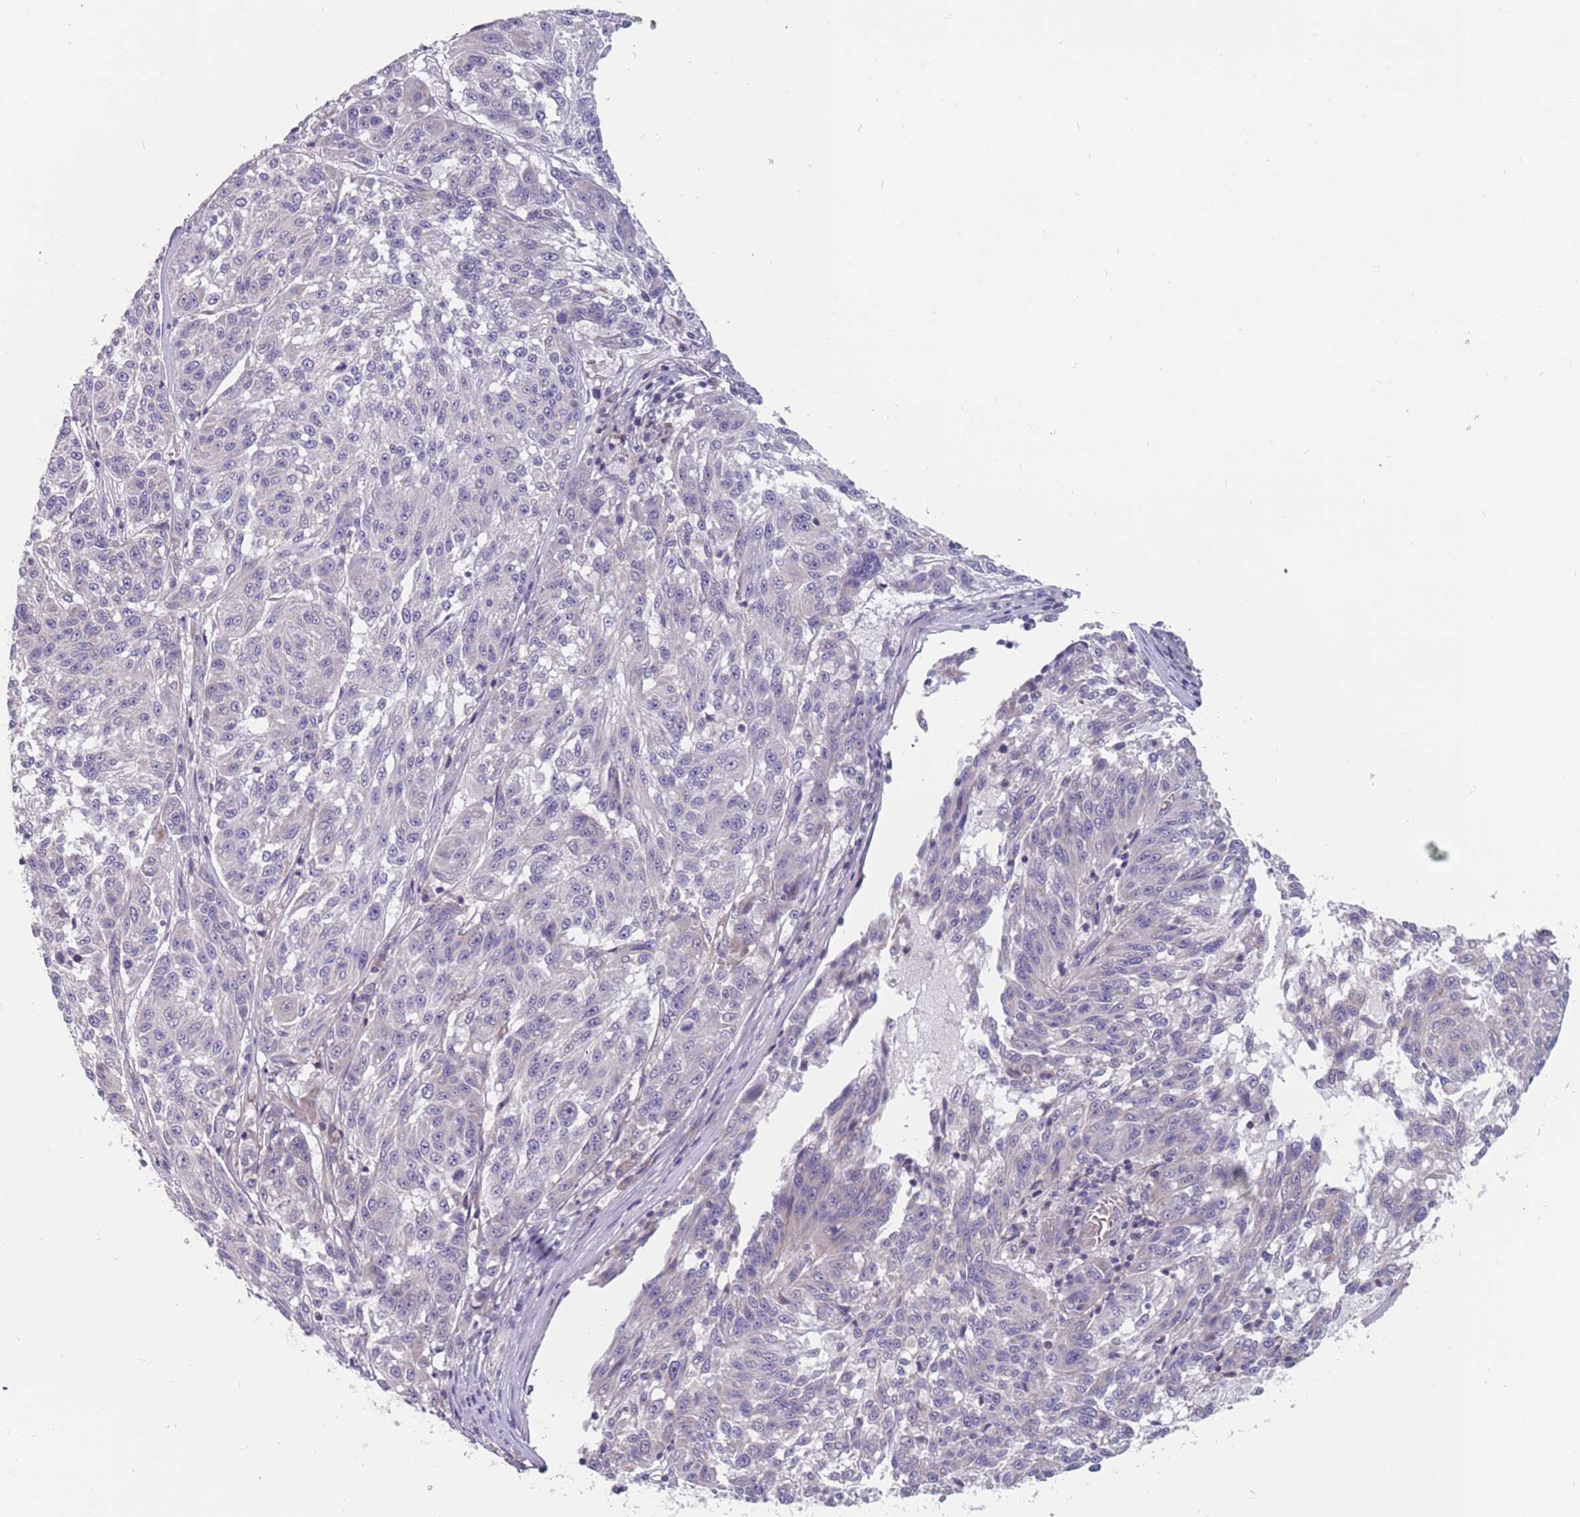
{"staining": {"intensity": "negative", "quantity": "none", "location": "none"}, "tissue": "melanoma", "cell_type": "Tumor cells", "image_type": "cancer", "snomed": [{"axis": "morphology", "description": "Malignant melanoma, NOS"}, {"axis": "topography", "description": "Skin"}], "caption": "There is no significant positivity in tumor cells of malignant melanoma. (DAB (3,3'-diaminobenzidine) immunohistochemistry (IHC) with hematoxylin counter stain).", "gene": "CMTR2", "patient": {"sex": "male", "age": 53}}